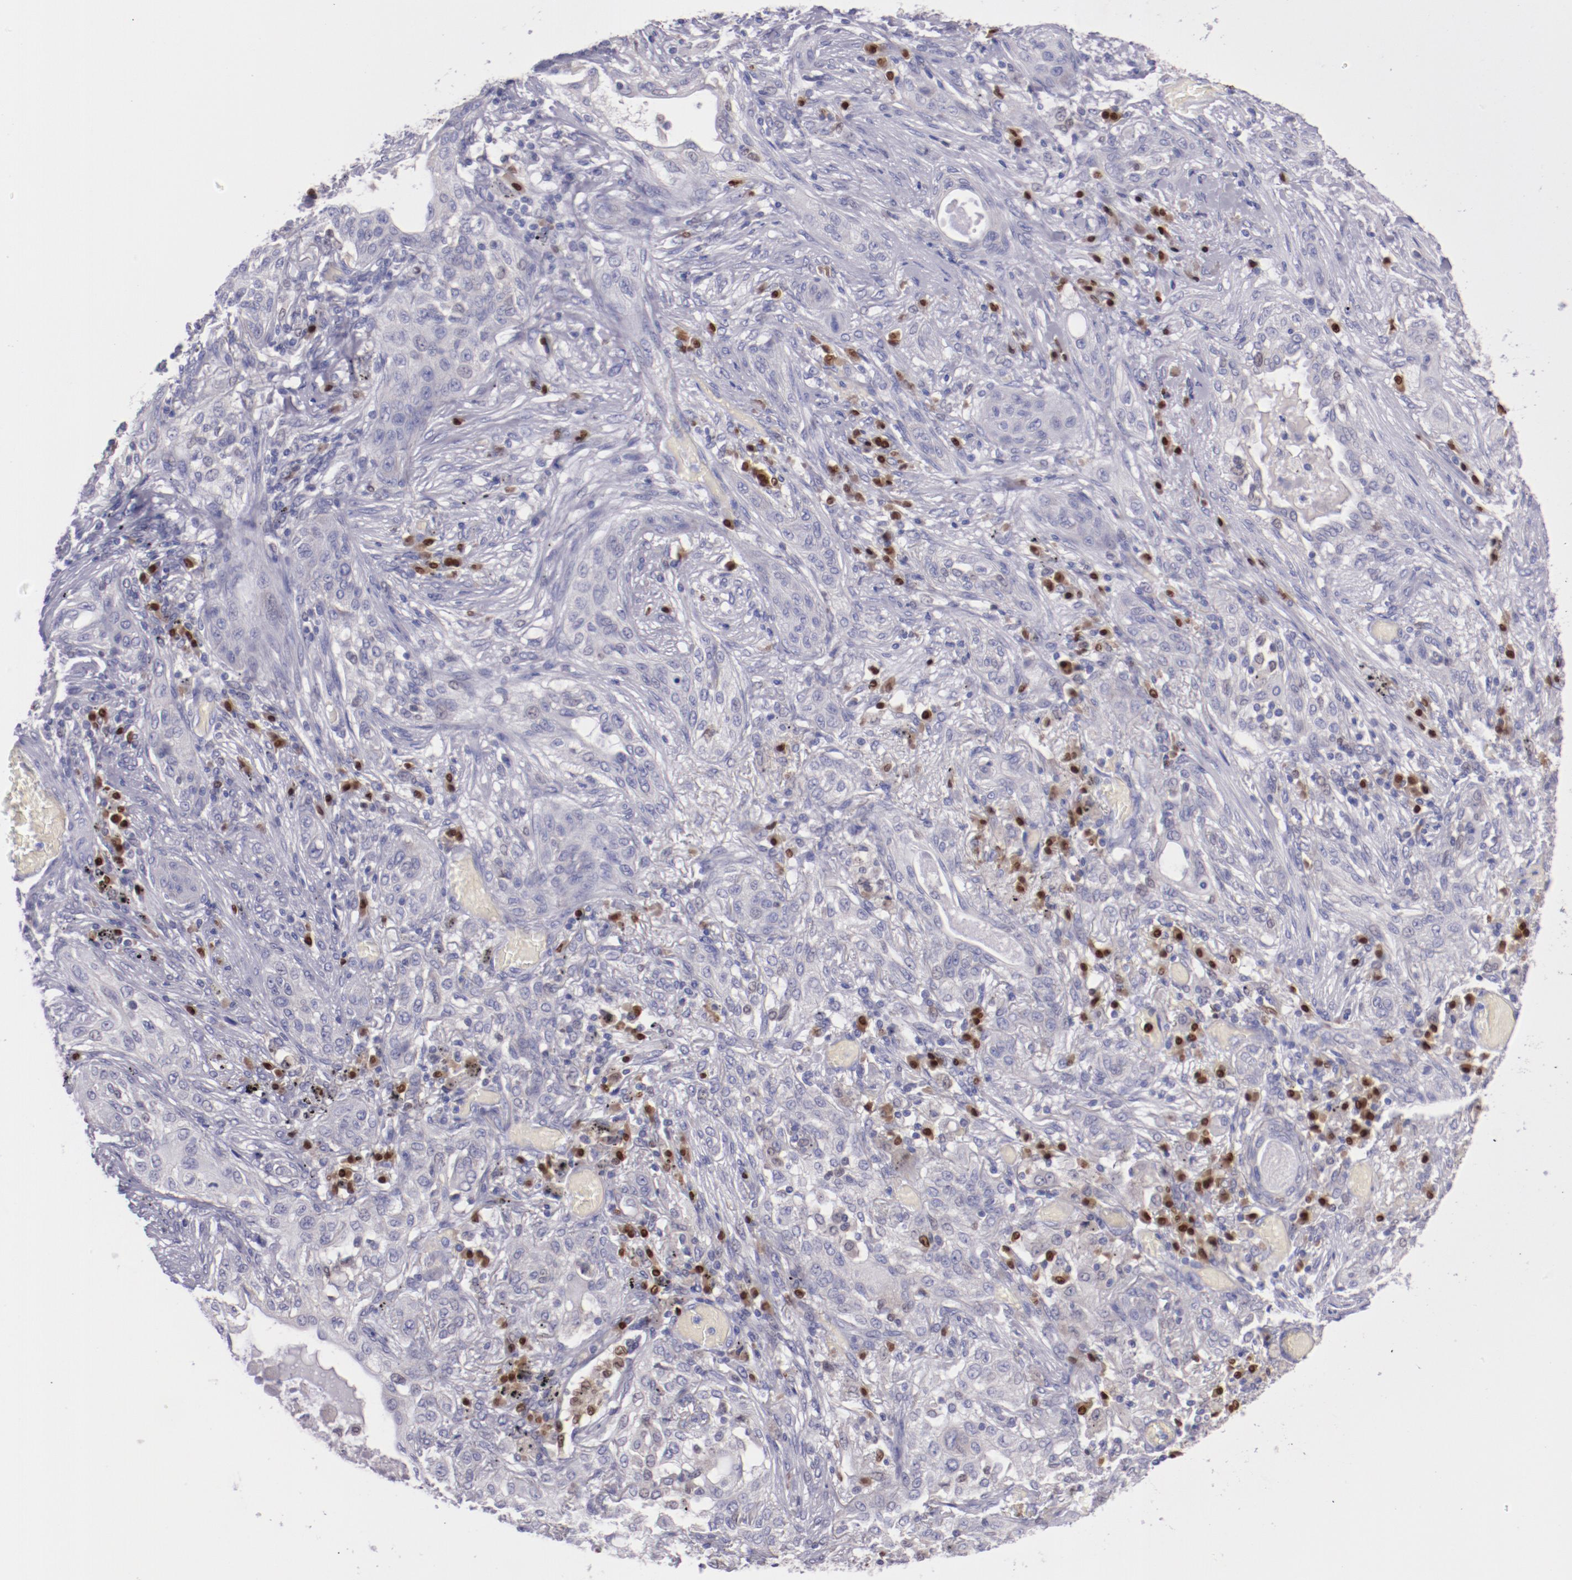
{"staining": {"intensity": "negative", "quantity": "none", "location": "none"}, "tissue": "lung cancer", "cell_type": "Tumor cells", "image_type": "cancer", "snomed": [{"axis": "morphology", "description": "Squamous cell carcinoma, NOS"}, {"axis": "topography", "description": "Lung"}], "caption": "Tumor cells show no significant protein positivity in lung squamous cell carcinoma.", "gene": "IRF8", "patient": {"sex": "female", "age": 47}}